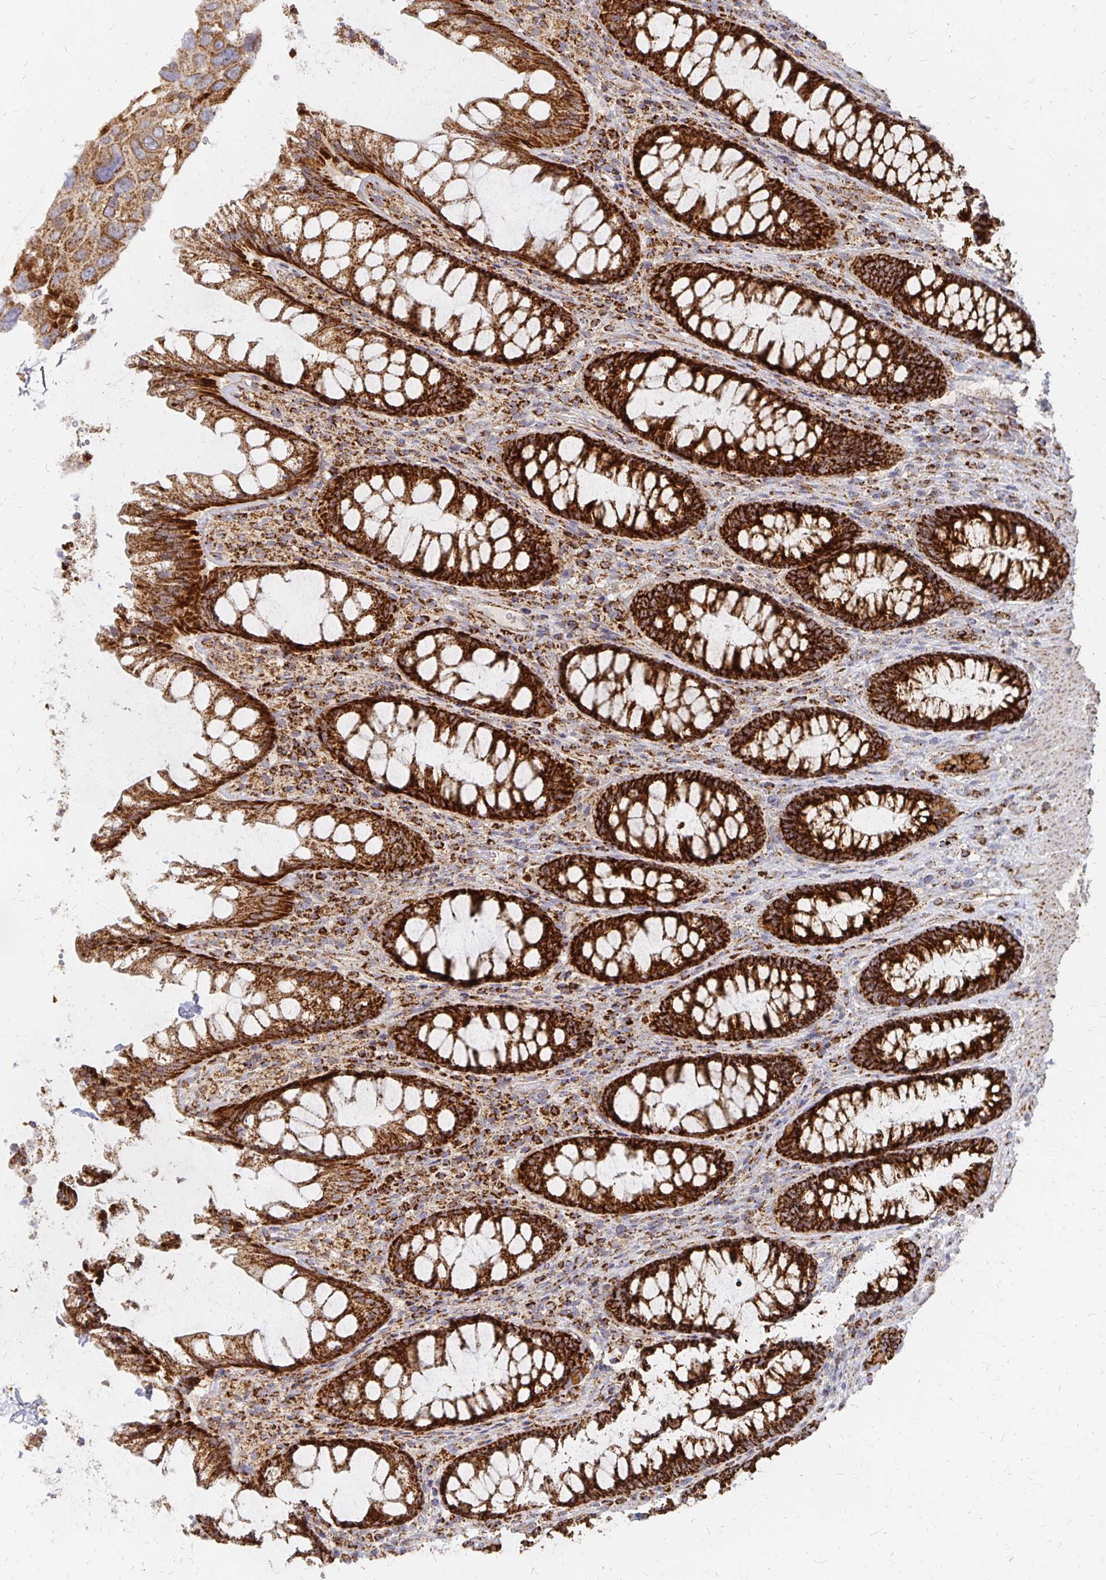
{"staining": {"intensity": "strong", "quantity": ">75%", "location": "cytoplasmic/membranous"}, "tissue": "rectum", "cell_type": "Glandular cells", "image_type": "normal", "snomed": [{"axis": "morphology", "description": "Normal tissue, NOS"}, {"axis": "topography", "description": "Rectum"}], "caption": "This image exhibits immunohistochemistry staining of benign human rectum, with high strong cytoplasmic/membranous expression in approximately >75% of glandular cells.", "gene": "STOML2", "patient": {"sex": "male", "age": 72}}